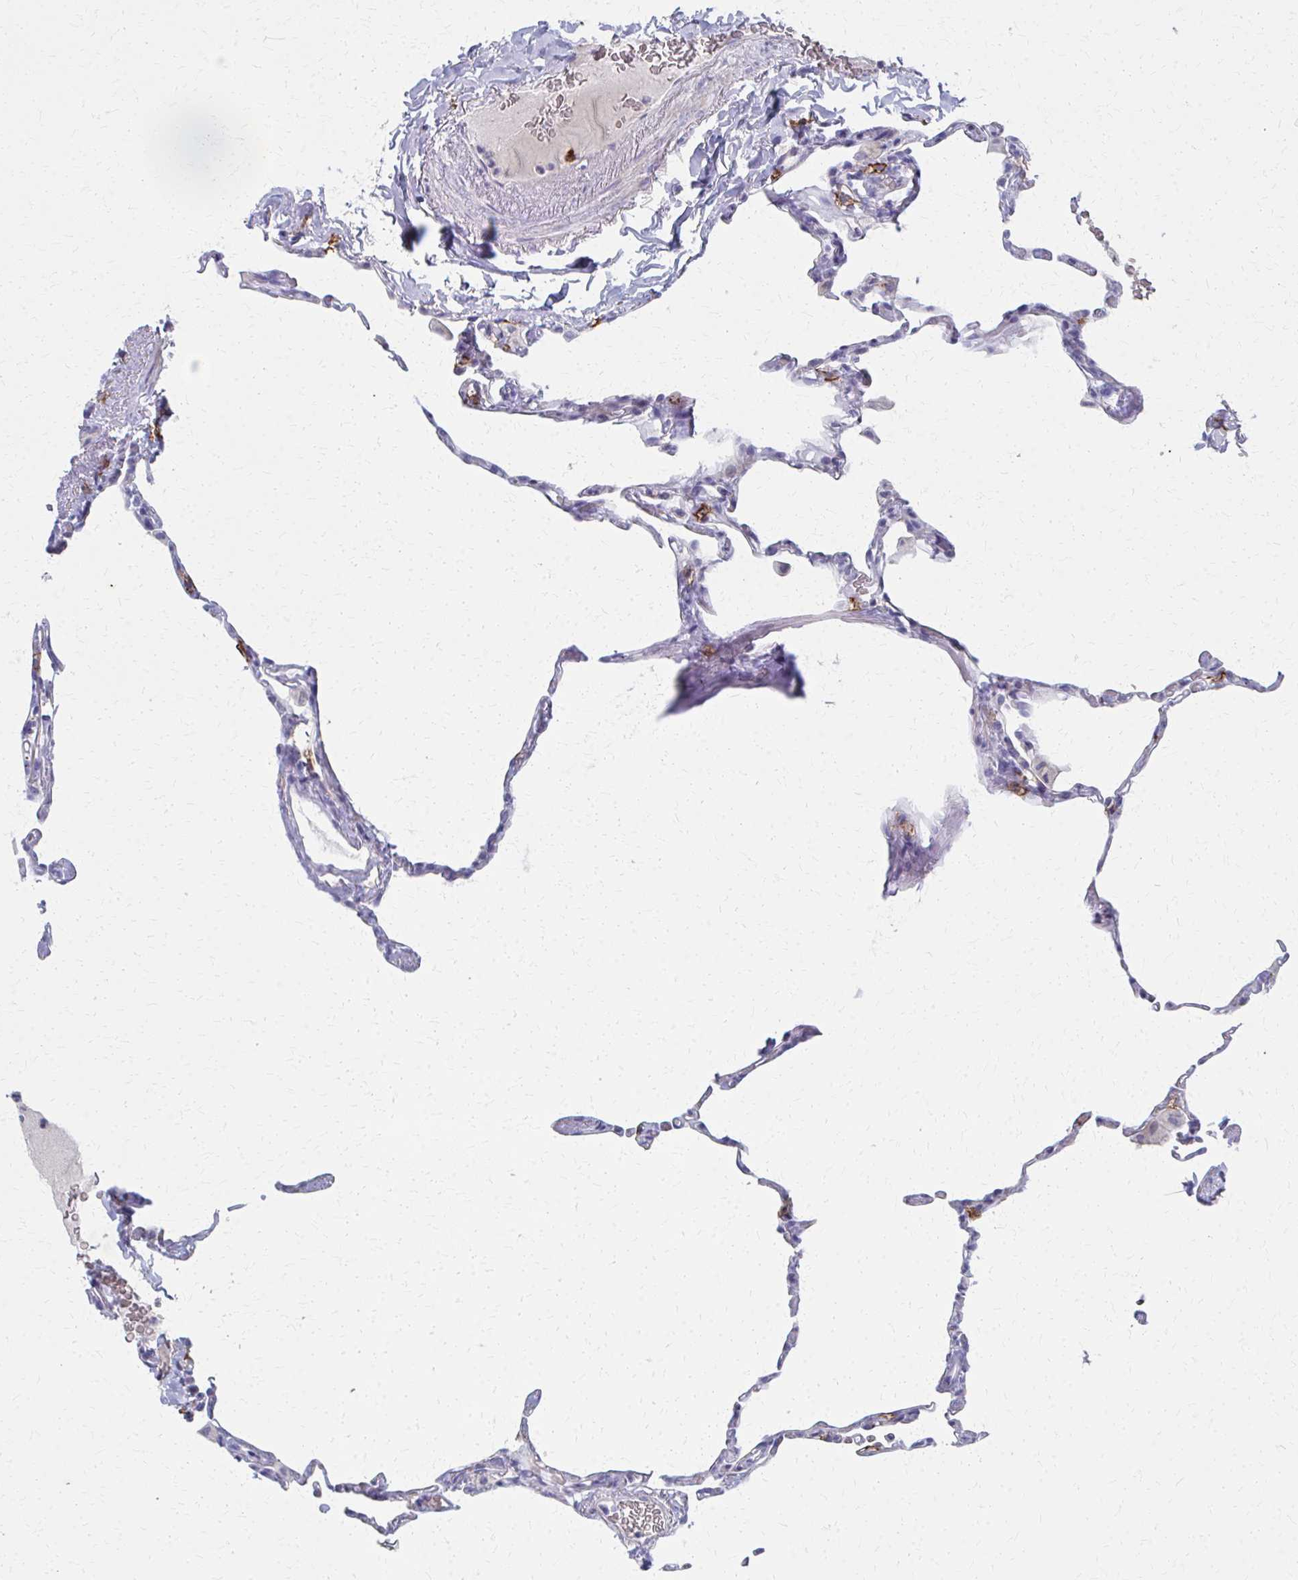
{"staining": {"intensity": "negative", "quantity": "none", "location": "none"}, "tissue": "lung", "cell_type": "Alveolar cells", "image_type": "normal", "snomed": [{"axis": "morphology", "description": "Normal tissue, NOS"}, {"axis": "topography", "description": "Lung"}], "caption": "Immunohistochemistry of unremarkable lung shows no positivity in alveolar cells.", "gene": "MS4A2", "patient": {"sex": "male", "age": 65}}